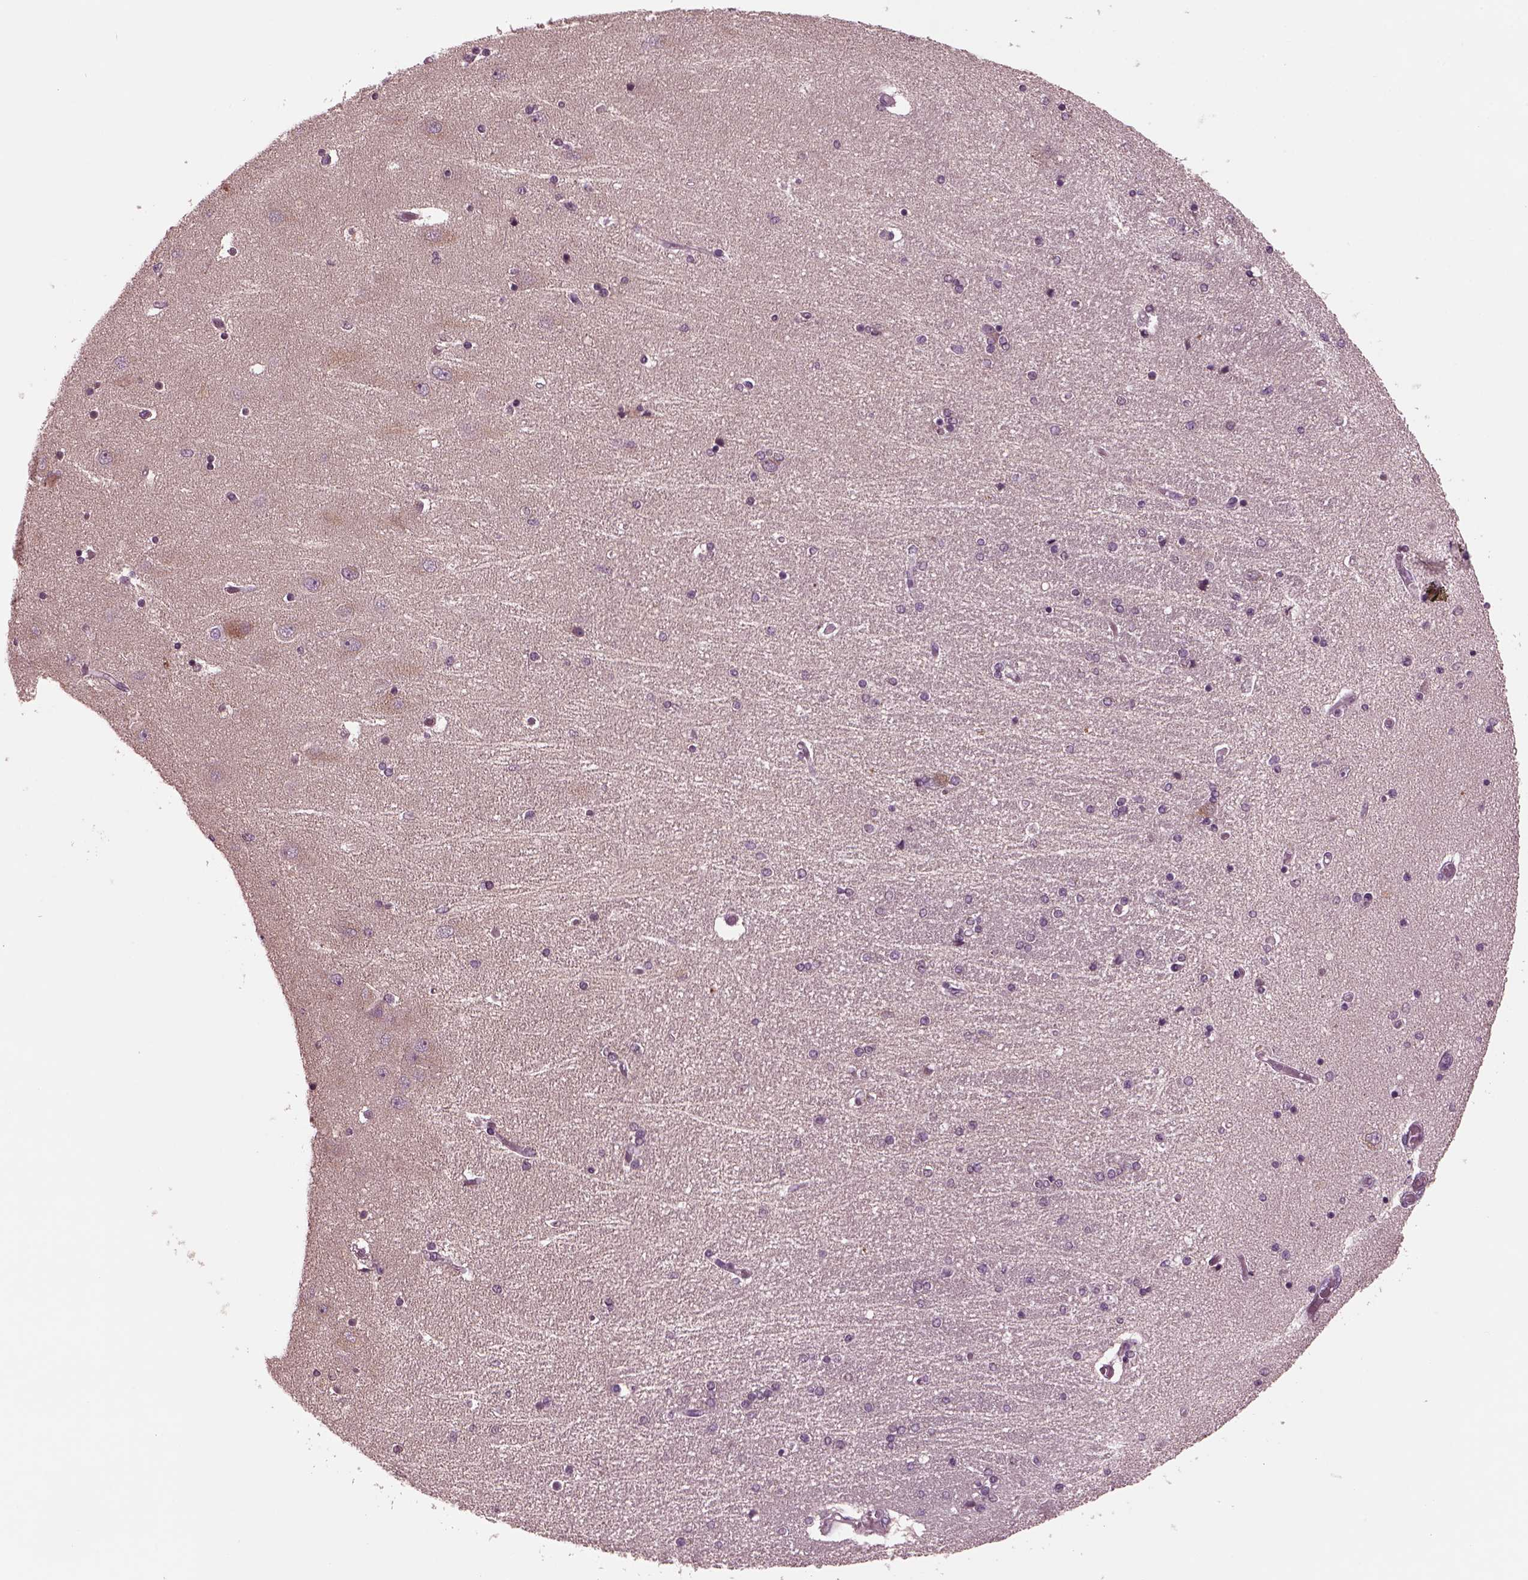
{"staining": {"intensity": "negative", "quantity": "none", "location": "none"}, "tissue": "hippocampus", "cell_type": "Glial cells", "image_type": "normal", "snomed": [{"axis": "morphology", "description": "Normal tissue, NOS"}, {"axis": "topography", "description": "Hippocampus"}], "caption": "An immunohistochemistry image of normal hippocampus is shown. There is no staining in glial cells of hippocampus. (Brightfield microscopy of DAB (3,3'-diaminobenzidine) IHC at high magnification).", "gene": "CLCN4", "patient": {"sex": "female", "age": 54}}